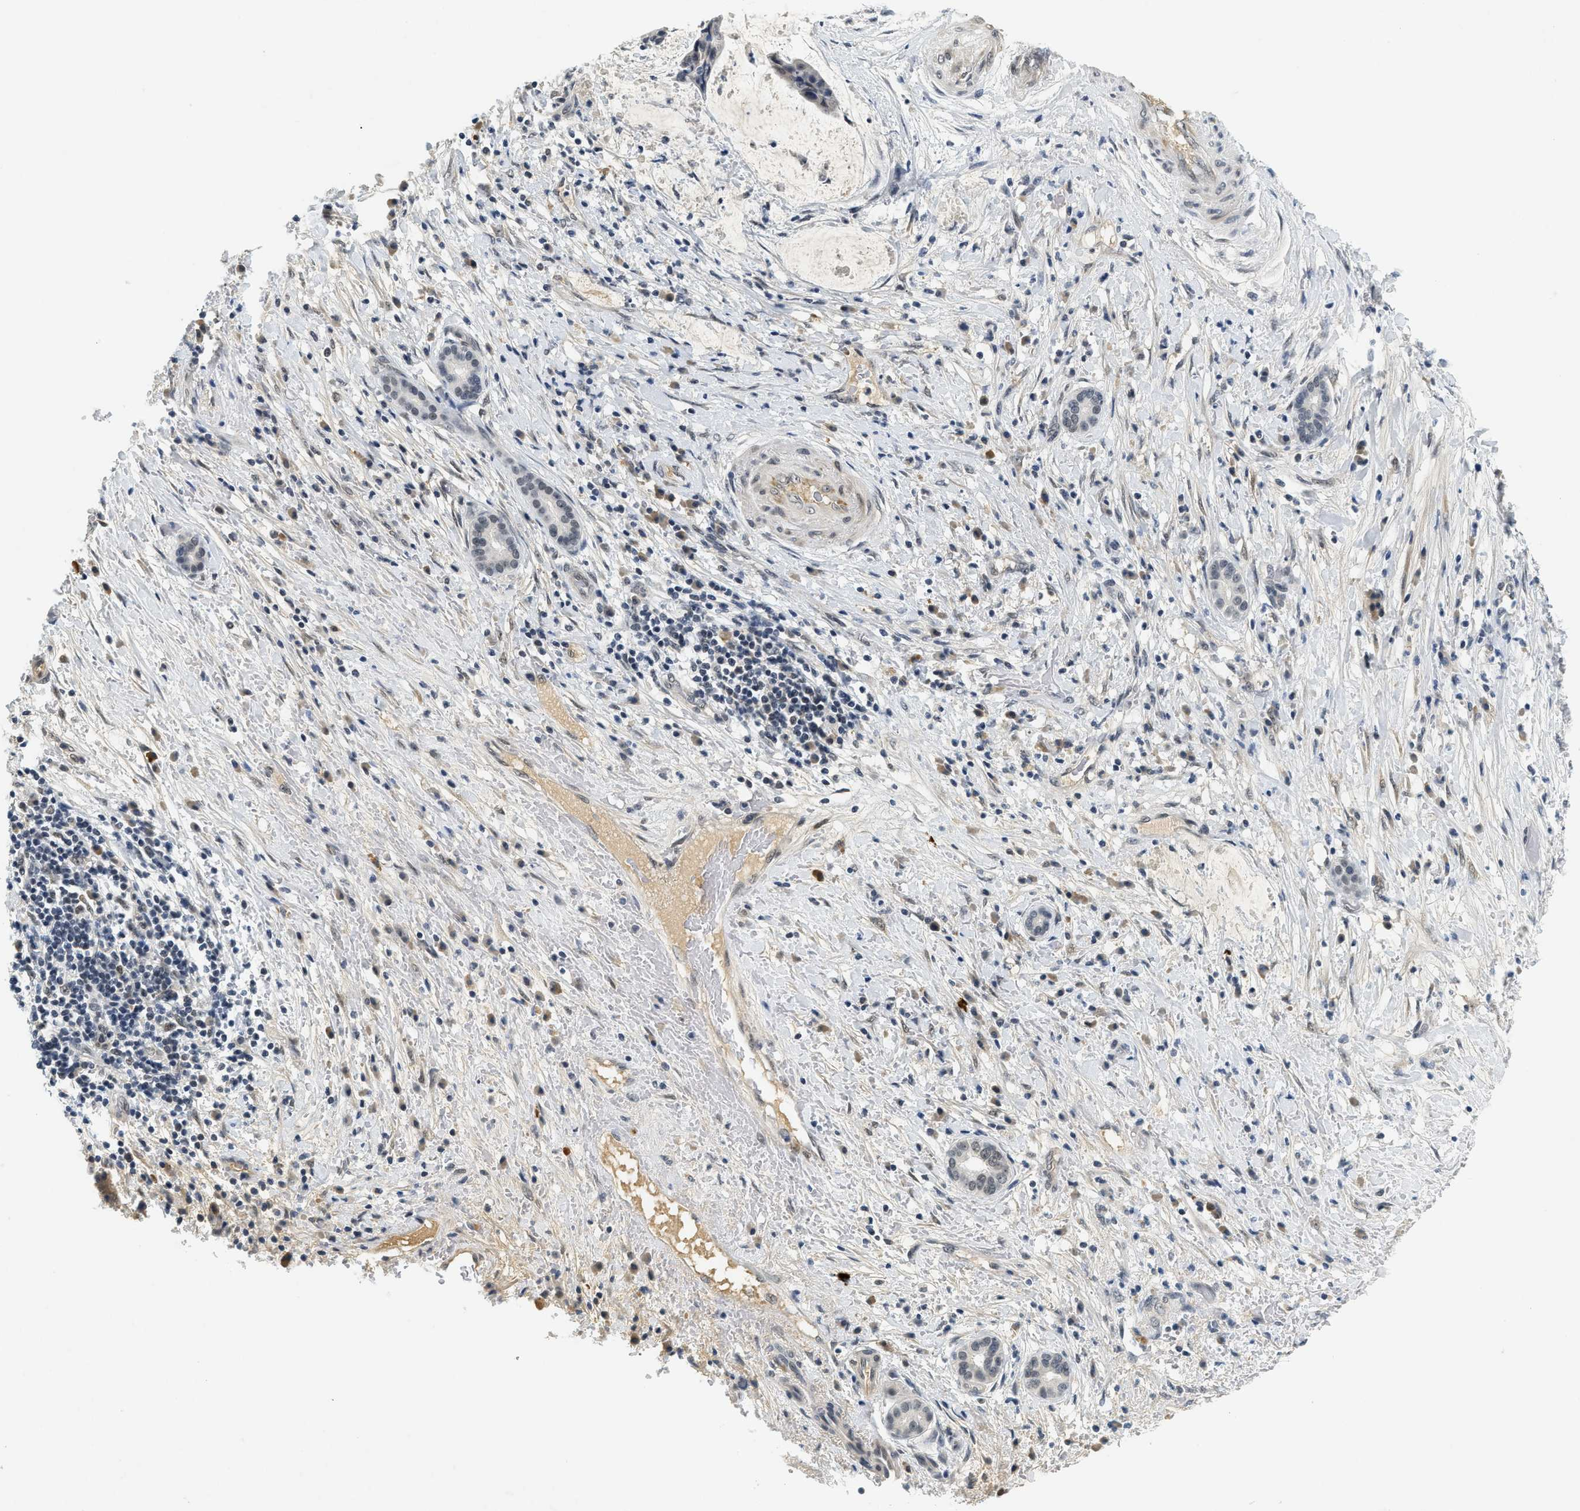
{"staining": {"intensity": "weak", "quantity": "25%-75%", "location": "nuclear"}, "tissue": "liver cancer", "cell_type": "Tumor cells", "image_type": "cancer", "snomed": [{"axis": "morphology", "description": "Cholangiocarcinoma"}, {"axis": "topography", "description": "Liver"}], "caption": "About 25%-75% of tumor cells in human liver cholangiocarcinoma exhibit weak nuclear protein expression as visualized by brown immunohistochemical staining.", "gene": "MZF1", "patient": {"sex": "female", "age": 73}}